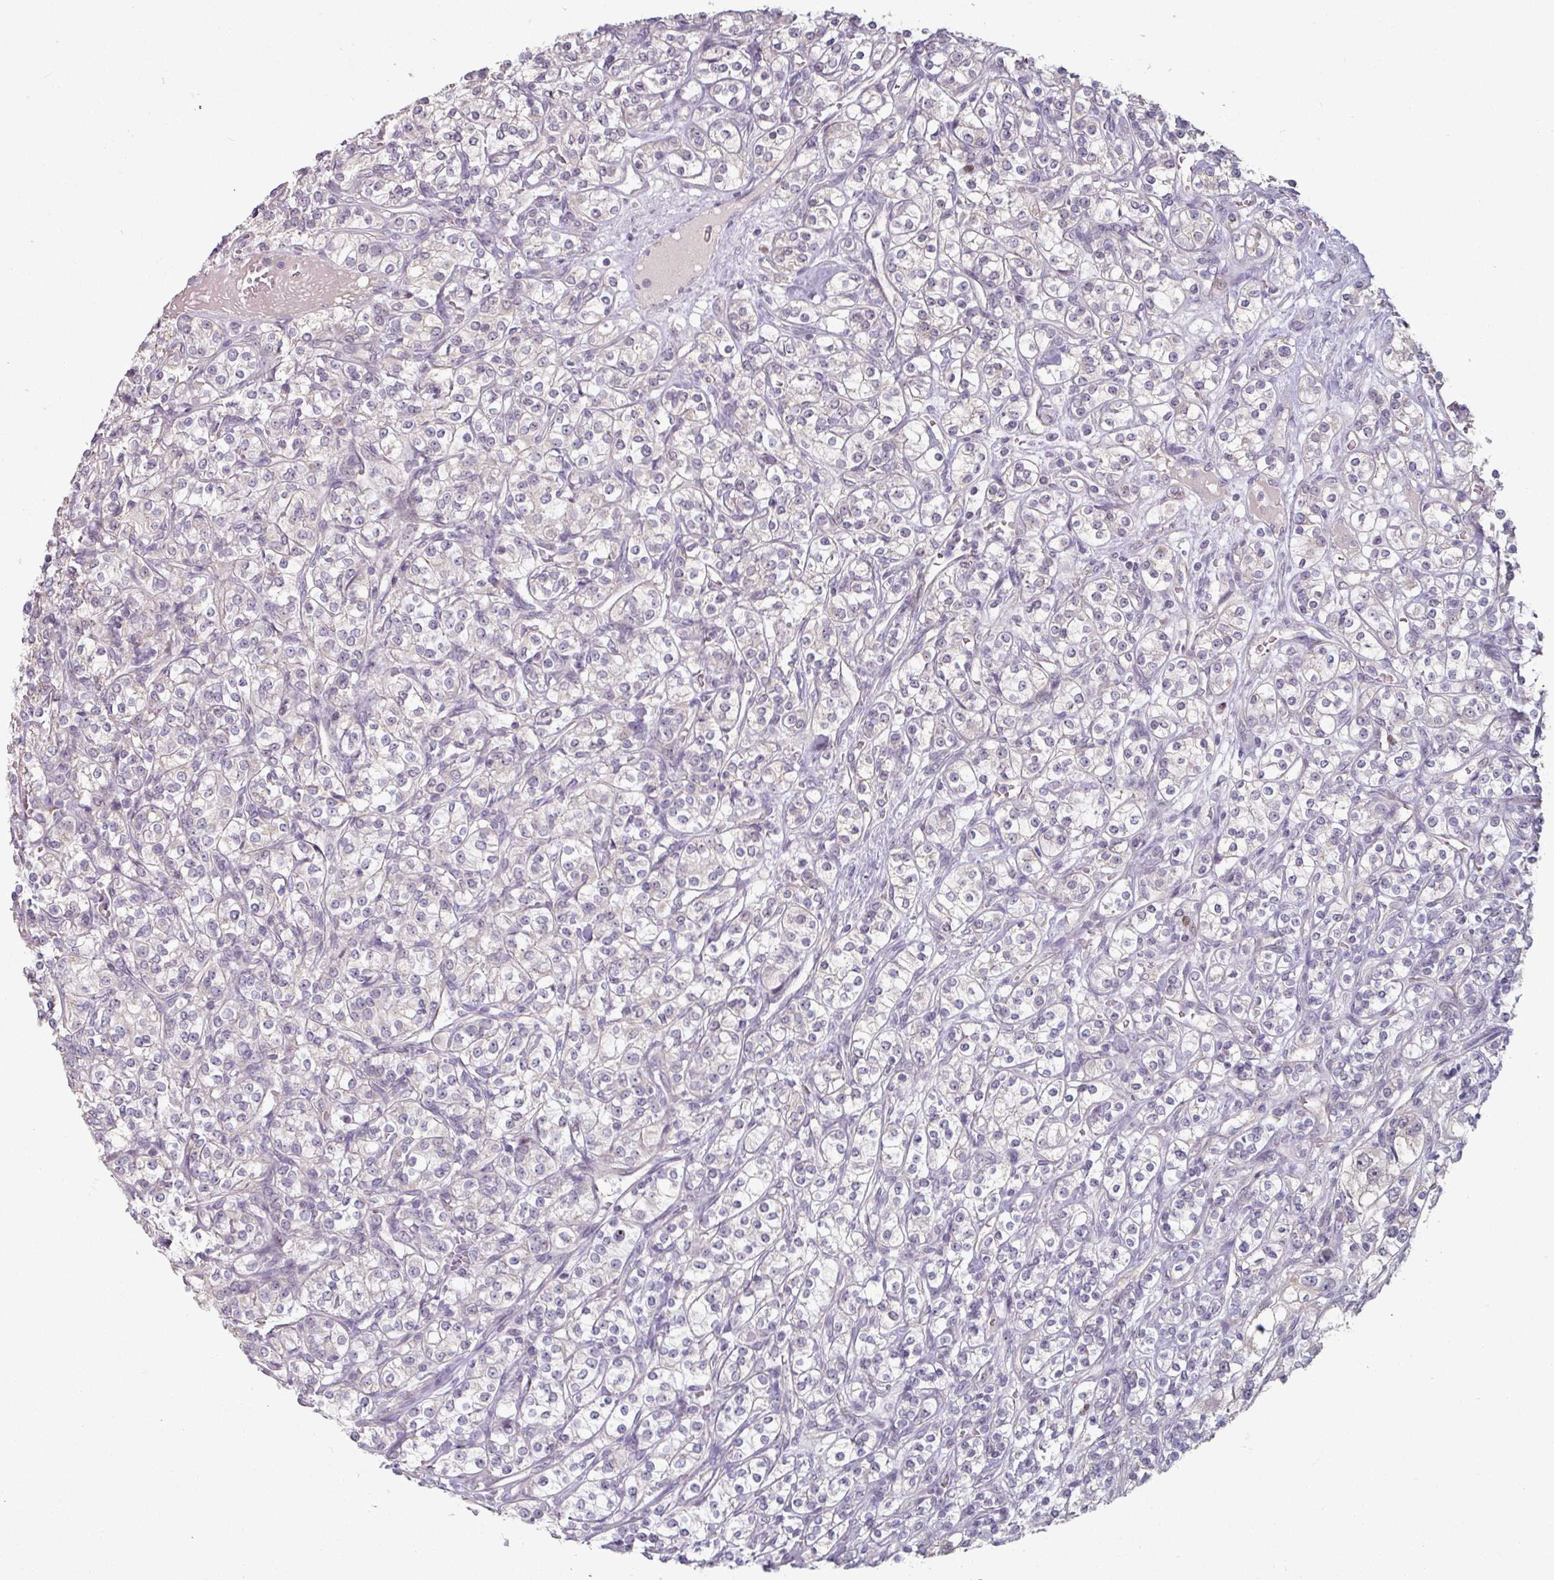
{"staining": {"intensity": "negative", "quantity": "none", "location": "none"}, "tissue": "renal cancer", "cell_type": "Tumor cells", "image_type": "cancer", "snomed": [{"axis": "morphology", "description": "Adenocarcinoma, NOS"}, {"axis": "topography", "description": "Kidney"}], "caption": "A high-resolution micrograph shows immunohistochemistry (IHC) staining of adenocarcinoma (renal), which exhibits no significant expression in tumor cells.", "gene": "ZBTB6", "patient": {"sex": "male", "age": 77}}